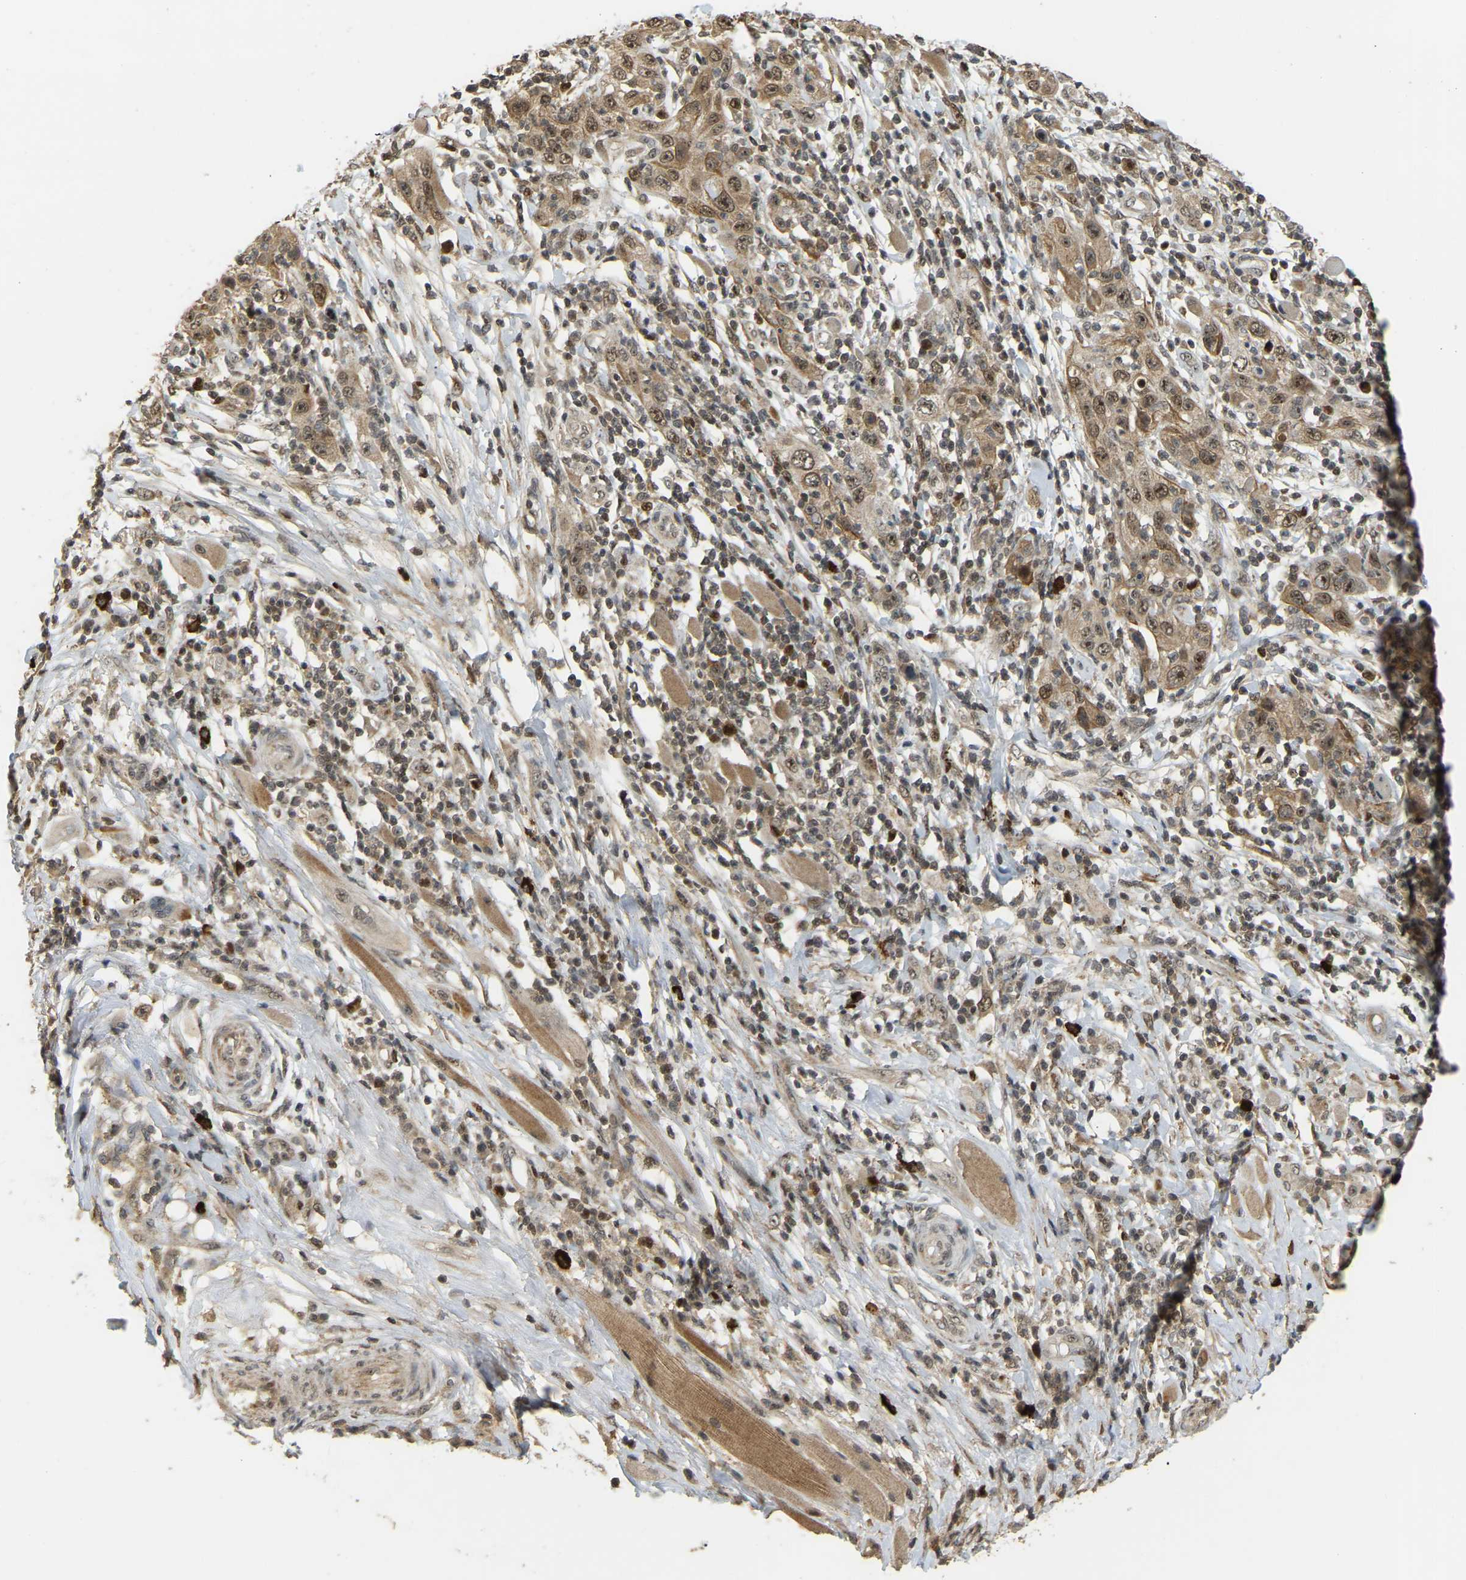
{"staining": {"intensity": "moderate", "quantity": ">75%", "location": "cytoplasmic/membranous,nuclear"}, "tissue": "skin cancer", "cell_type": "Tumor cells", "image_type": "cancer", "snomed": [{"axis": "morphology", "description": "Squamous cell carcinoma, NOS"}, {"axis": "topography", "description": "Skin"}], "caption": "Squamous cell carcinoma (skin) was stained to show a protein in brown. There is medium levels of moderate cytoplasmic/membranous and nuclear expression in approximately >75% of tumor cells.", "gene": "BRF2", "patient": {"sex": "female", "age": 88}}